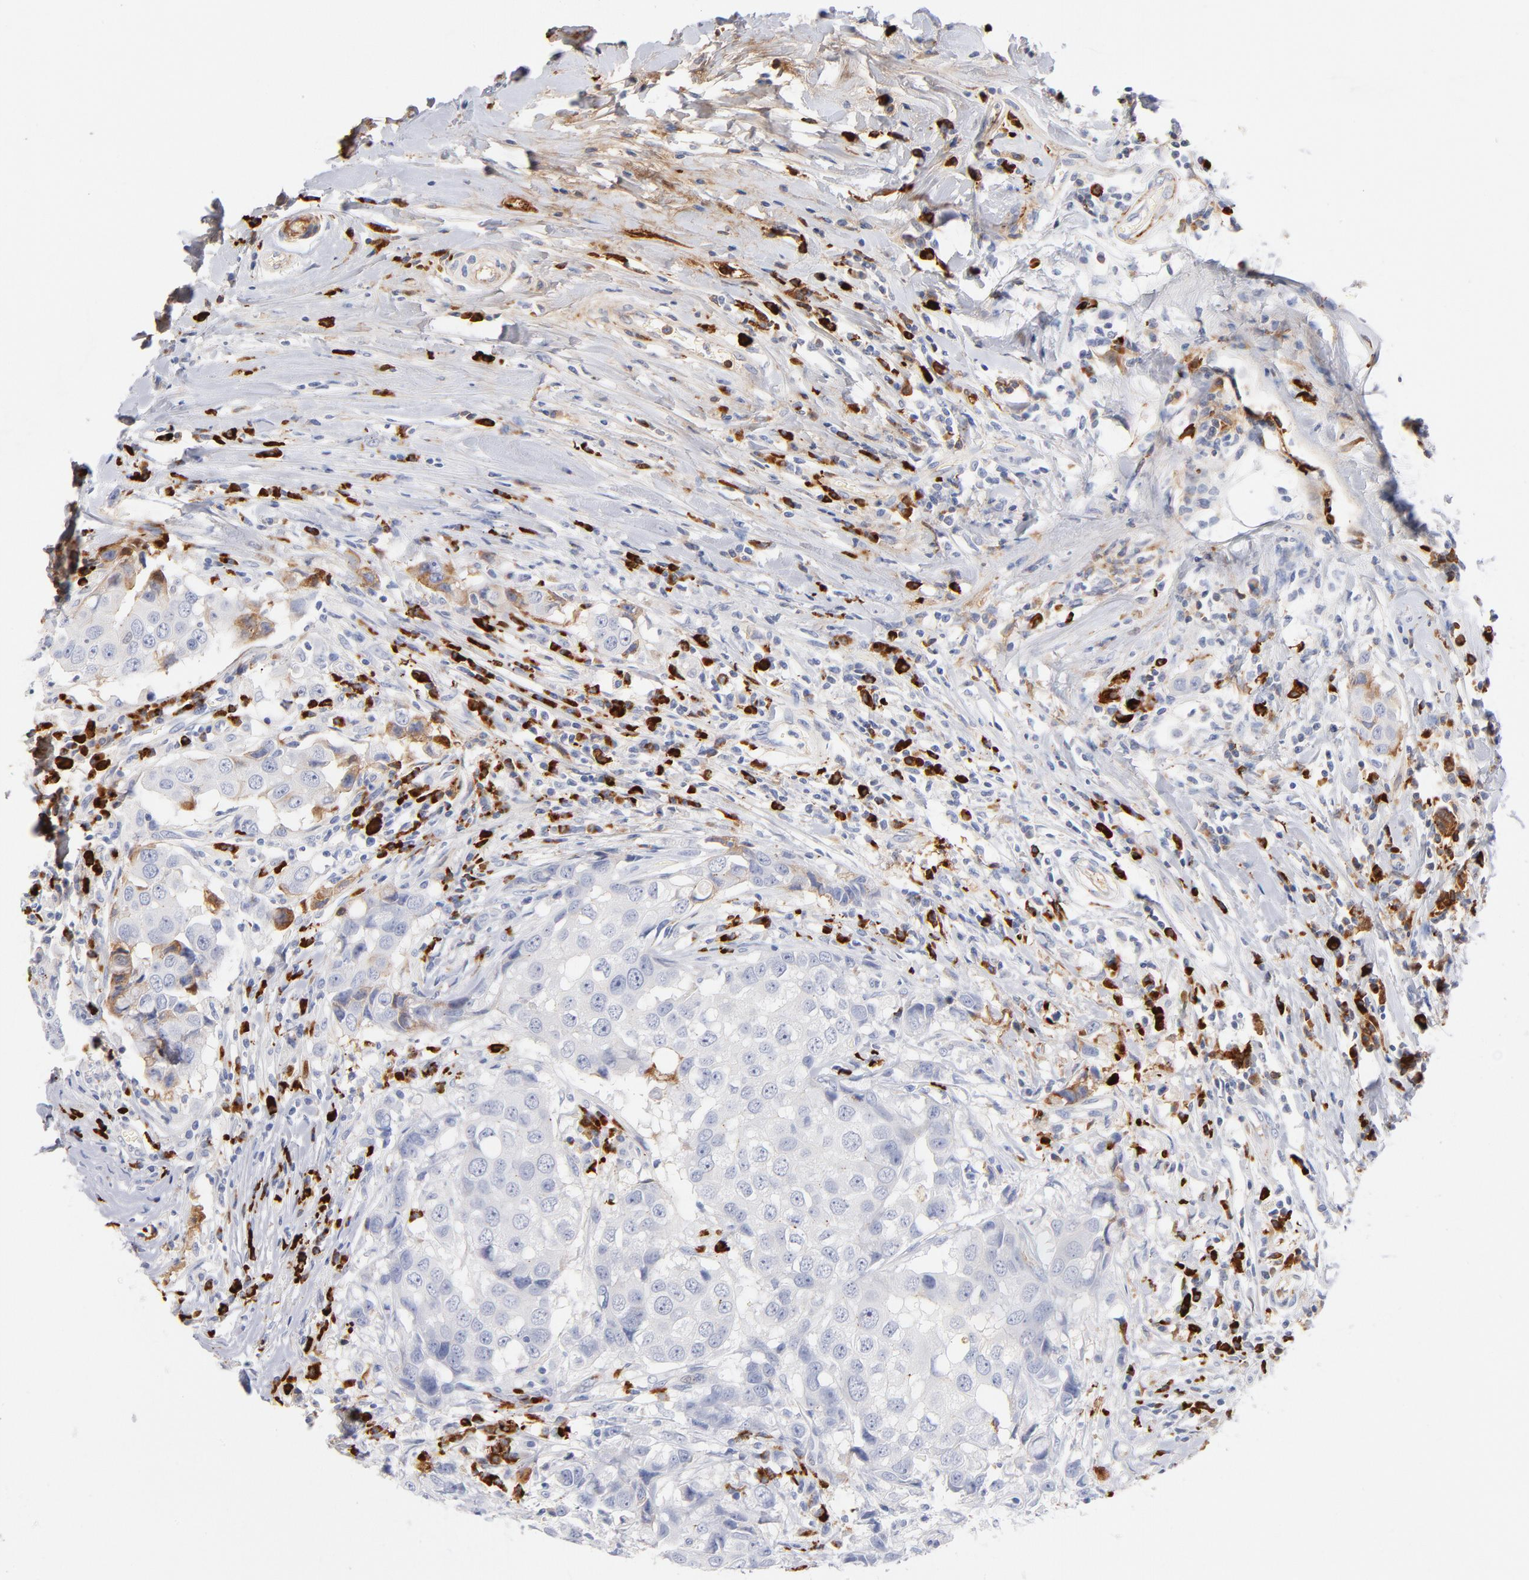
{"staining": {"intensity": "negative", "quantity": "none", "location": "none"}, "tissue": "breast cancer", "cell_type": "Tumor cells", "image_type": "cancer", "snomed": [{"axis": "morphology", "description": "Duct carcinoma"}, {"axis": "topography", "description": "Breast"}], "caption": "Immunohistochemistry of human breast cancer exhibits no positivity in tumor cells.", "gene": "PLAT", "patient": {"sex": "female", "age": 27}}